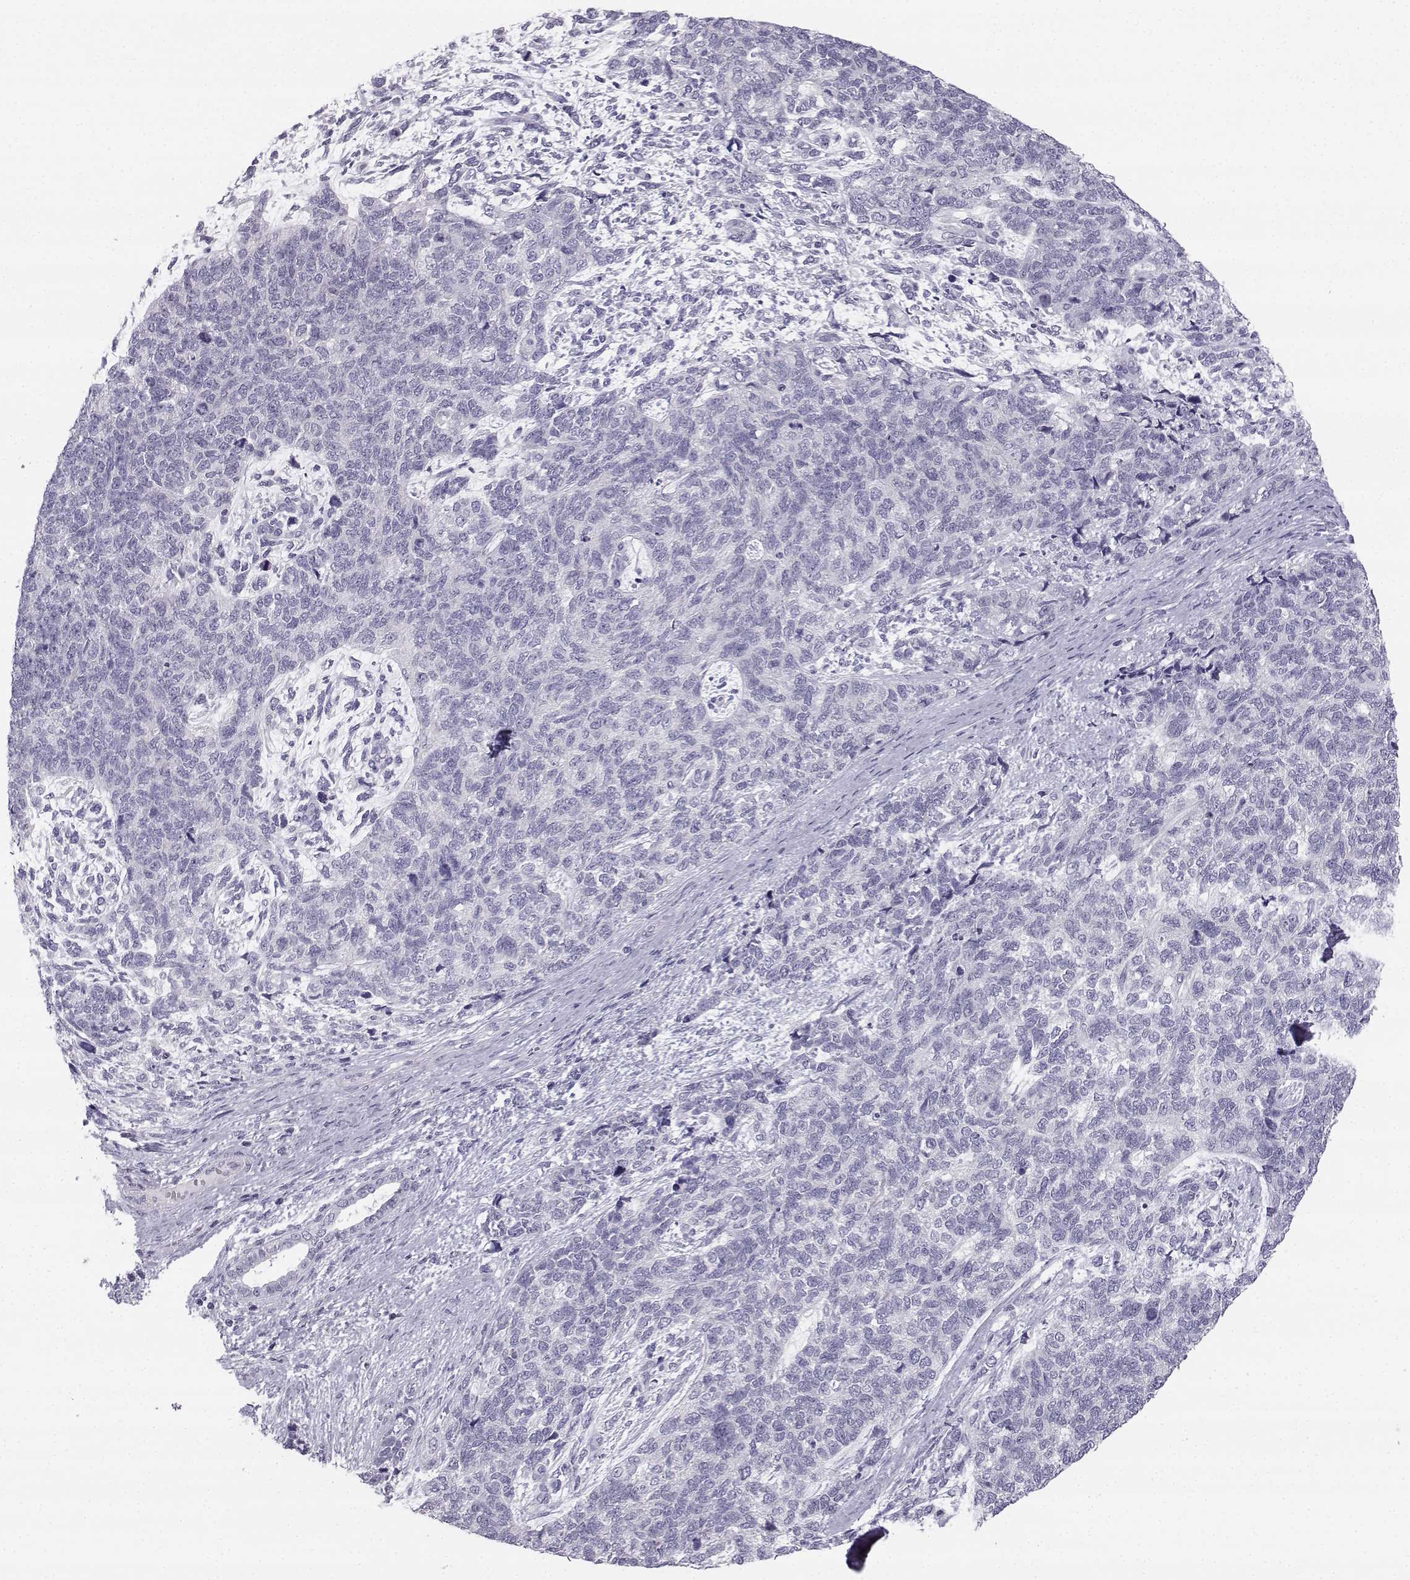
{"staining": {"intensity": "negative", "quantity": "none", "location": "none"}, "tissue": "cervical cancer", "cell_type": "Tumor cells", "image_type": "cancer", "snomed": [{"axis": "morphology", "description": "Squamous cell carcinoma, NOS"}, {"axis": "topography", "description": "Cervix"}], "caption": "DAB (3,3'-diaminobenzidine) immunohistochemical staining of human cervical squamous cell carcinoma displays no significant expression in tumor cells.", "gene": "SYCE1", "patient": {"sex": "female", "age": 63}}